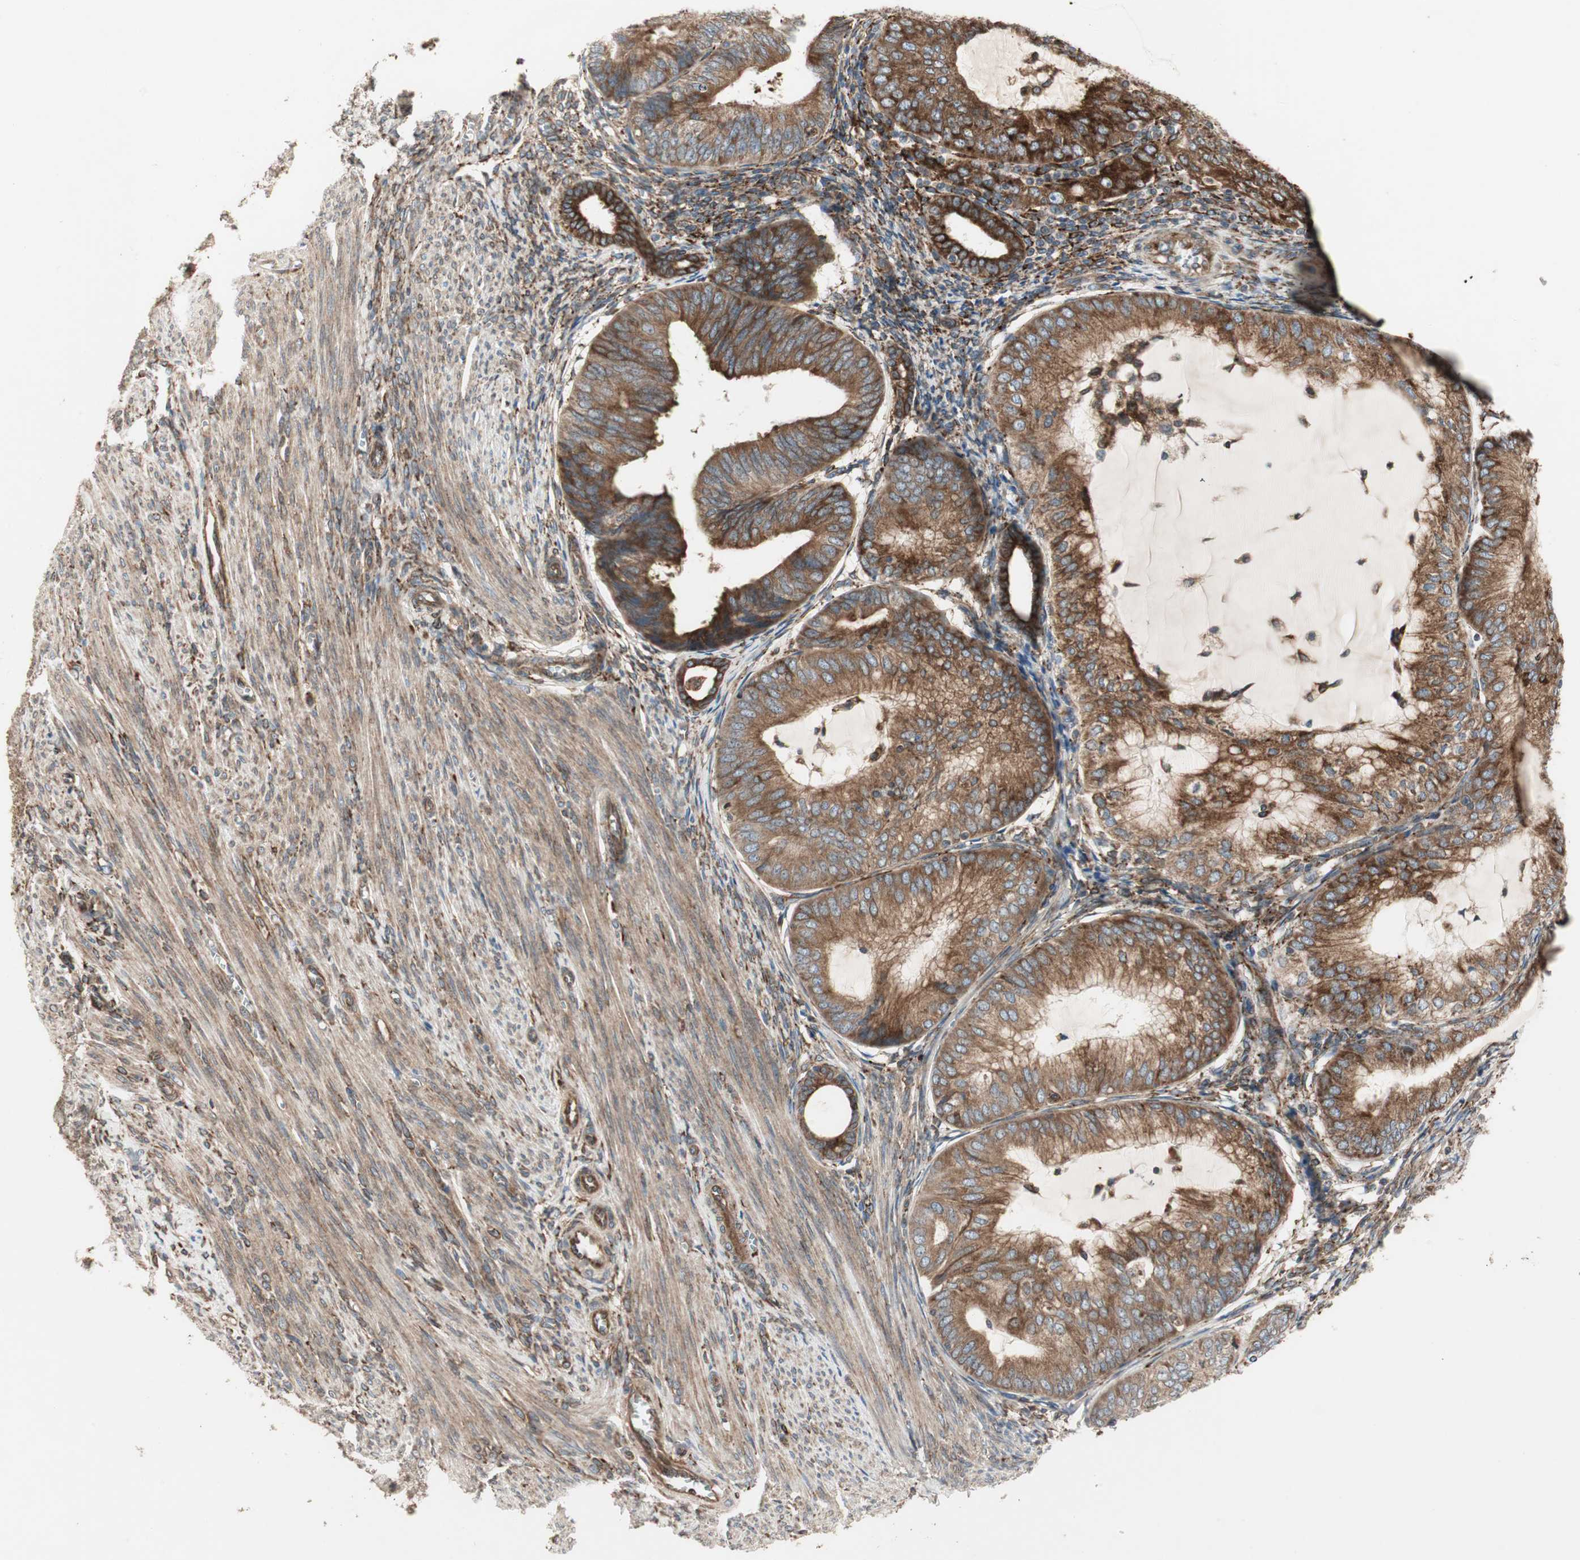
{"staining": {"intensity": "strong", "quantity": ">75%", "location": "cytoplasmic/membranous"}, "tissue": "endometrial cancer", "cell_type": "Tumor cells", "image_type": "cancer", "snomed": [{"axis": "morphology", "description": "Adenocarcinoma, NOS"}, {"axis": "topography", "description": "Endometrium"}], "caption": "Approximately >75% of tumor cells in human endometrial adenocarcinoma display strong cytoplasmic/membranous protein positivity as visualized by brown immunohistochemical staining.", "gene": "H6PD", "patient": {"sex": "female", "age": 81}}